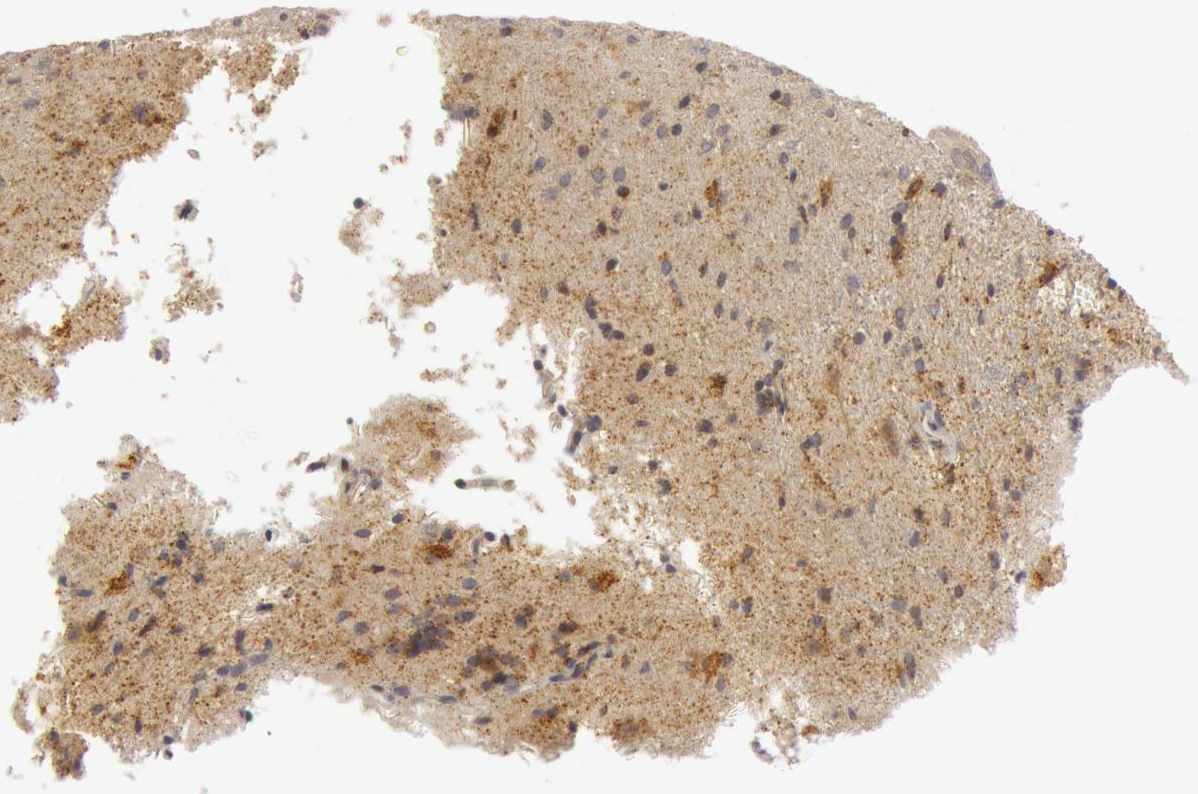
{"staining": {"intensity": "moderate", "quantity": ">75%", "location": "cytoplasmic/membranous"}, "tissue": "glioma", "cell_type": "Tumor cells", "image_type": "cancer", "snomed": [{"axis": "morphology", "description": "Glioma, malignant, Low grade"}, {"axis": "topography", "description": "Brain"}], "caption": "Immunohistochemical staining of human glioma displays medium levels of moderate cytoplasmic/membranous protein positivity in about >75% of tumor cells.", "gene": "C7", "patient": {"sex": "female", "age": 15}}